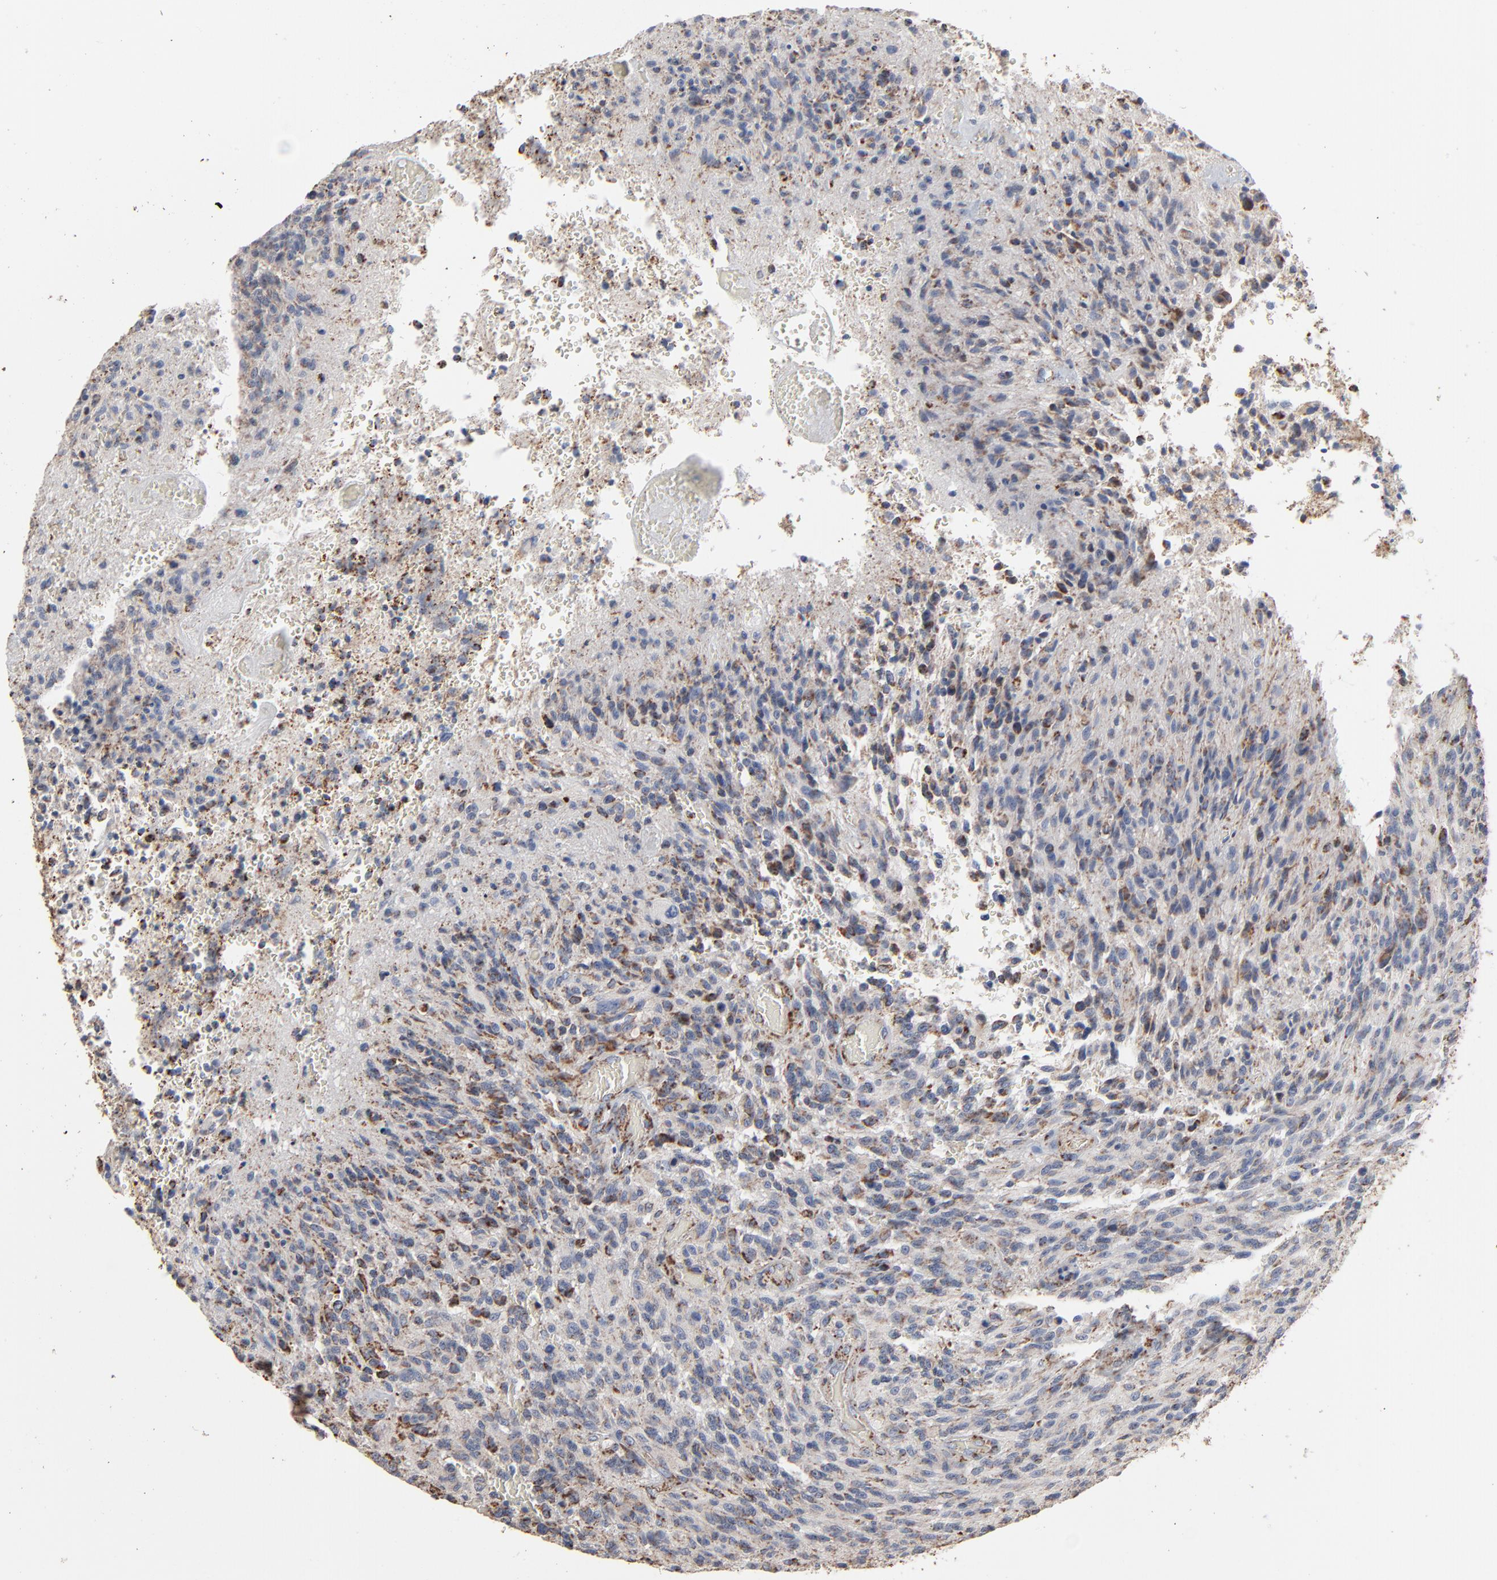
{"staining": {"intensity": "strong", "quantity": "25%-75%", "location": "cytoplasmic/membranous"}, "tissue": "glioma", "cell_type": "Tumor cells", "image_type": "cancer", "snomed": [{"axis": "morphology", "description": "Normal tissue, NOS"}, {"axis": "morphology", "description": "Glioma, malignant, High grade"}, {"axis": "topography", "description": "Cerebral cortex"}], "caption": "A histopathology image of glioma stained for a protein demonstrates strong cytoplasmic/membranous brown staining in tumor cells.", "gene": "UQCRC1", "patient": {"sex": "male", "age": 56}}